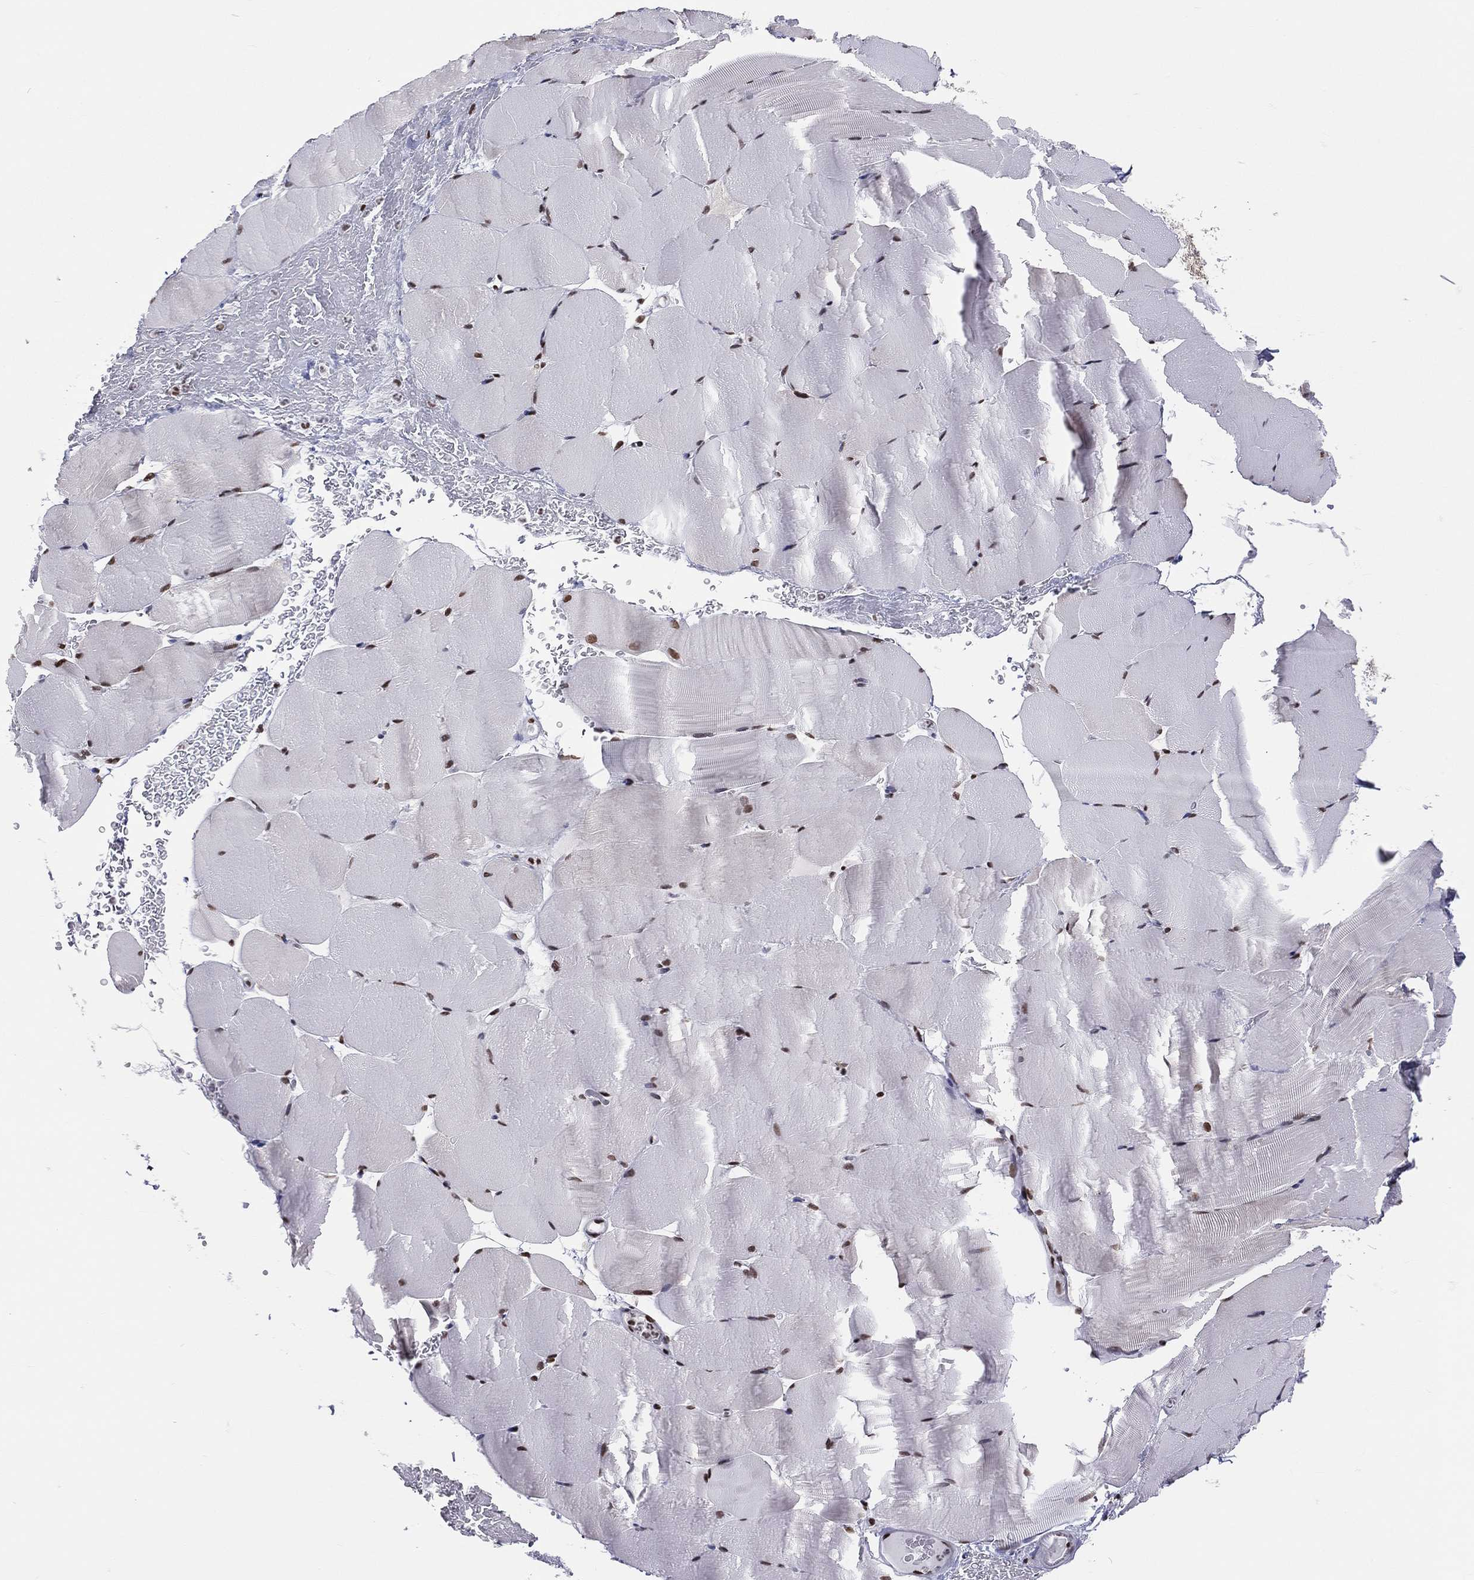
{"staining": {"intensity": "moderate", "quantity": "25%-75%", "location": "nuclear"}, "tissue": "skeletal muscle", "cell_type": "Myocytes", "image_type": "normal", "snomed": [{"axis": "morphology", "description": "Normal tissue, NOS"}, {"axis": "topography", "description": "Skeletal muscle"}], "caption": "Skeletal muscle stained with DAB immunohistochemistry displays medium levels of moderate nuclear positivity in about 25%-75% of myocytes. Using DAB (brown) and hematoxylin (blue) stains, captured at high magnification using brightfield microscopy.", "gene": "ZNF7", "patient": {"sex": "female", "age": 37}}